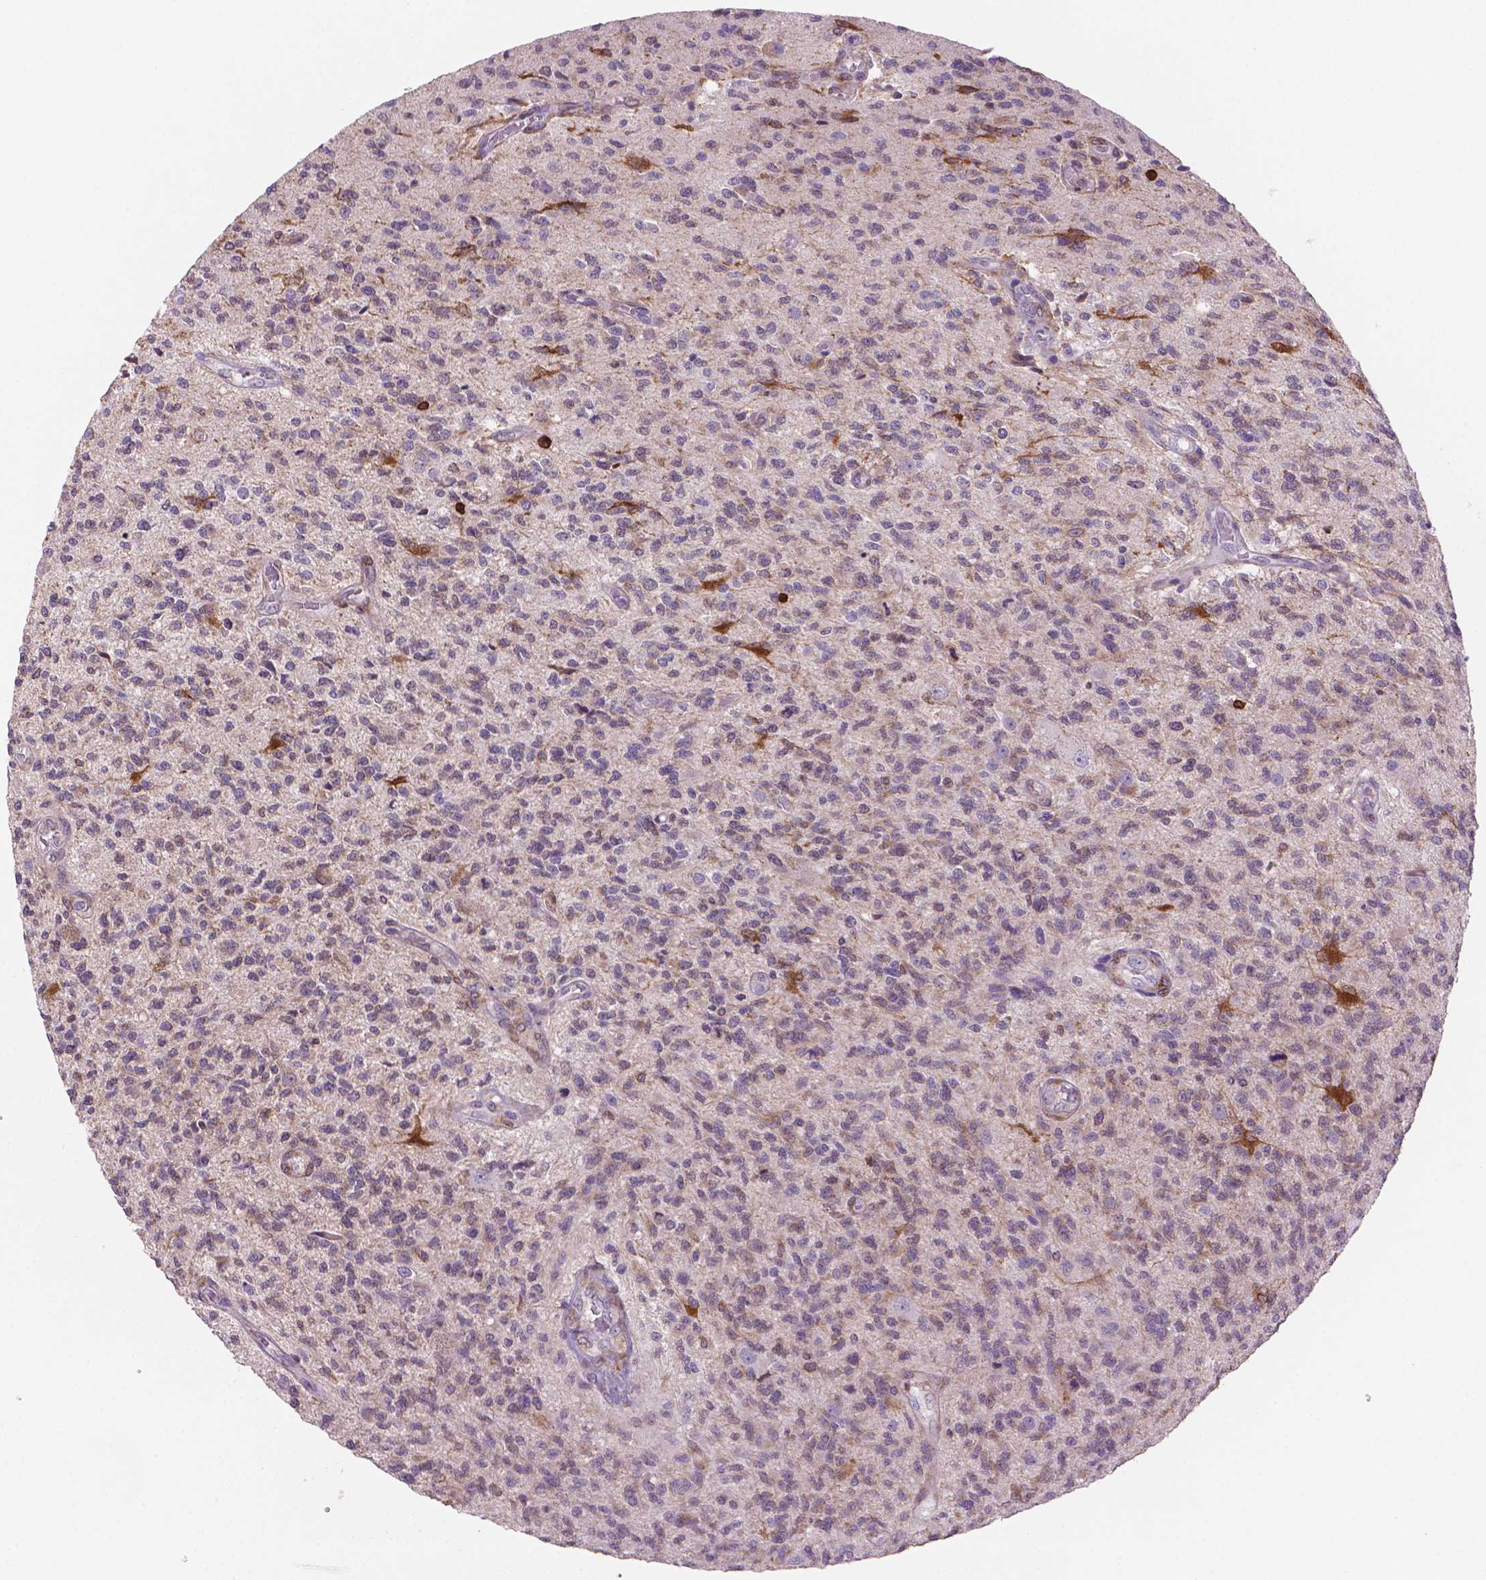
{"staining": {"intensity": "weak", "quantity": "25%-75%", "location": "cytoplasmic/membranous"}, "tissue": "glioma", "cell_type": "Tumor cells", "image_type": "cancer", "snomed": [{"axis": "morphology", "description": "Glioma, malignant, High grade"}, {"axis": "topography", "description": "Brain"}], "caption": "Approximately 25%-75% of tumor cells in human malignant glioma (high-grade) reveal weak cytoplasmic/membranous protein staining as visualized by brown immunohistochemical staining.", "gene": "BCL2", "patient": {"sex": "male", "age": 56}}